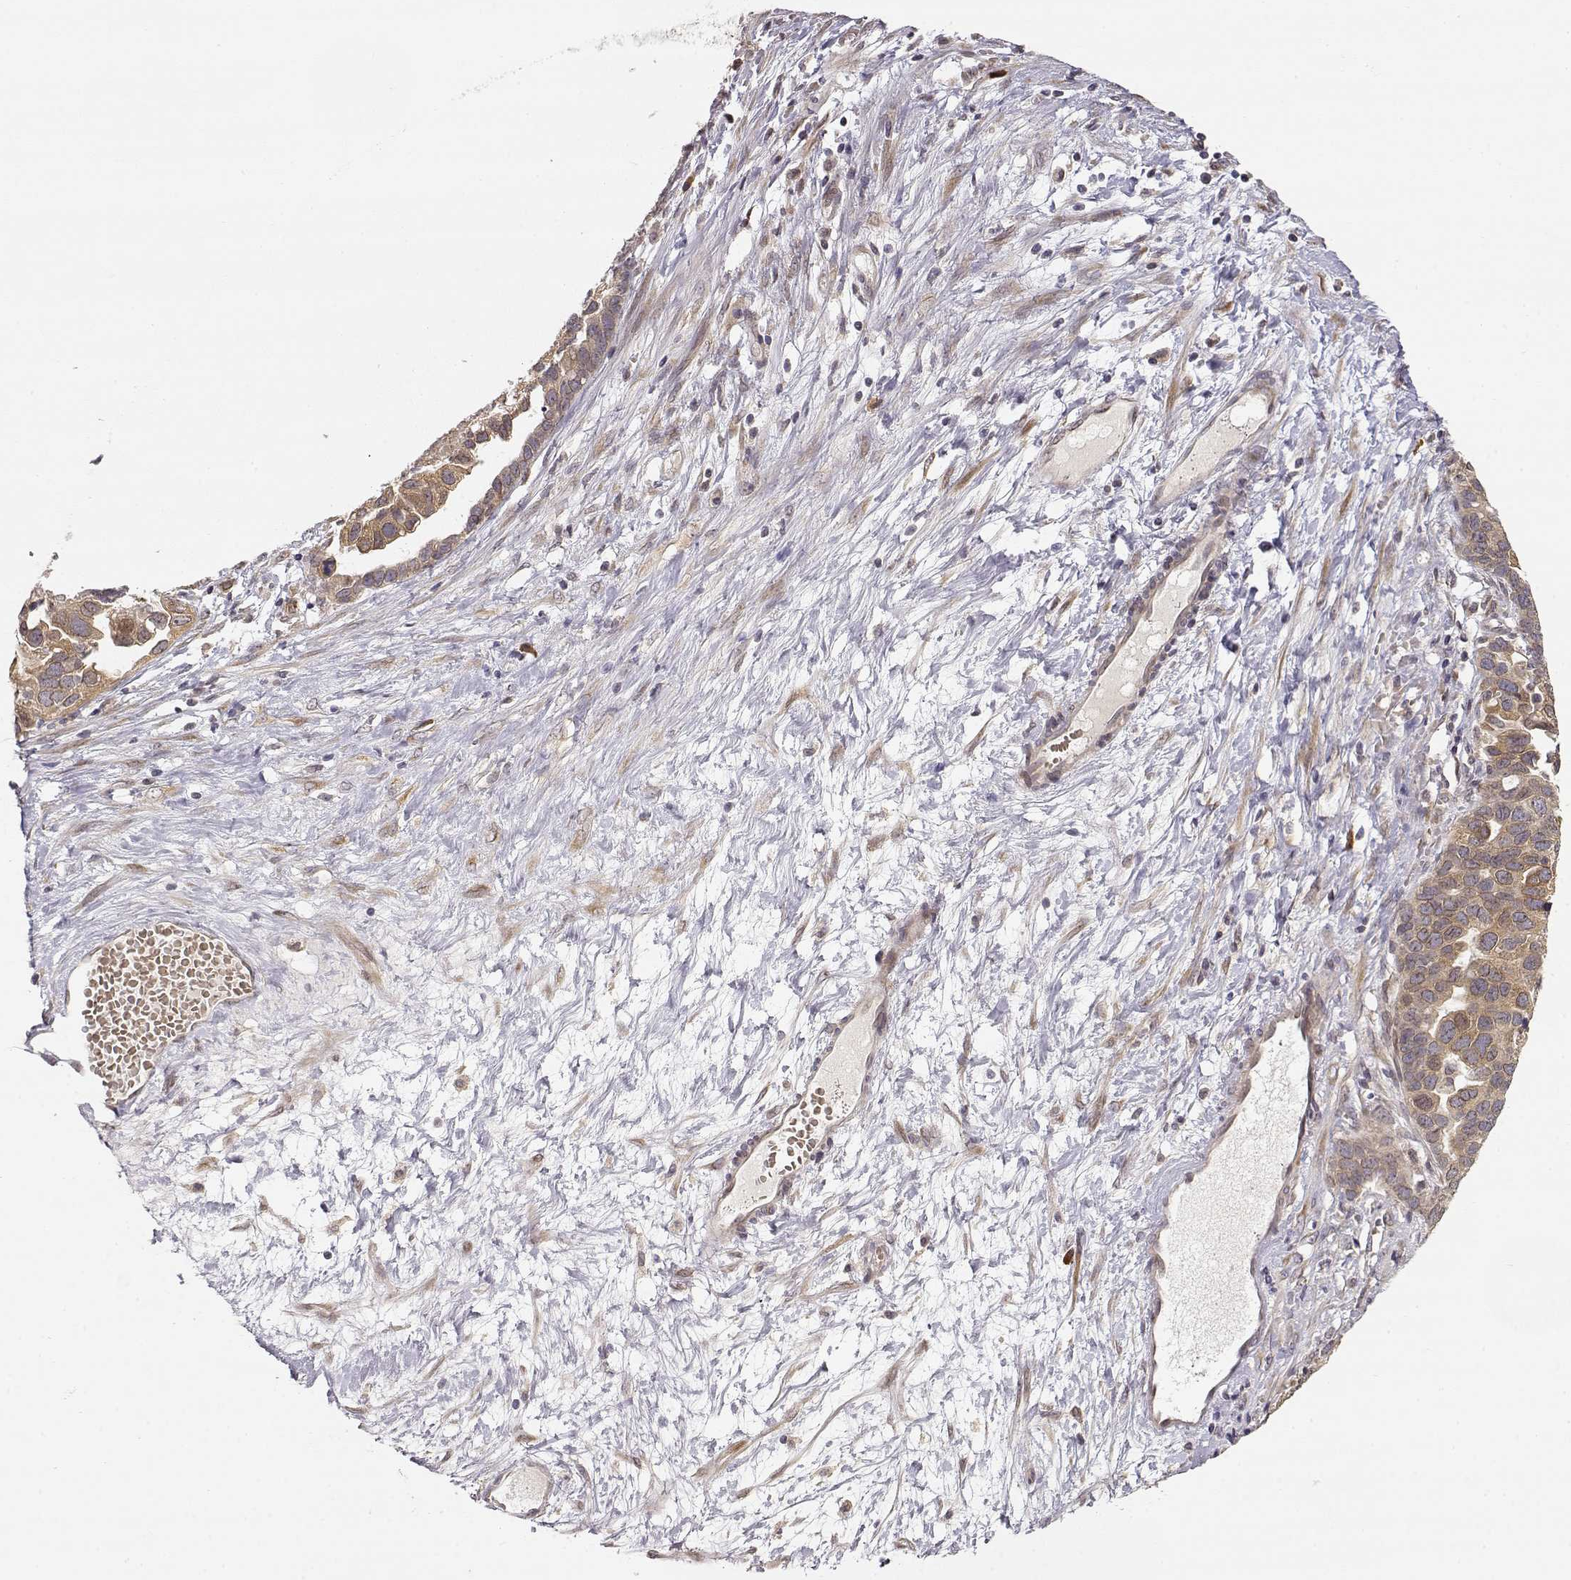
{"staining": {"intensity": "moderate", "quantity": ">75%", "location": "cytoplasmic/membranous"}, "tissue": "ovarian cancer", "cell_type": "Tumor cells", "image_type": "cancer", "snomed": [{"axis": "morphology", "description": "Cystadenocarcinoma, serous, NOS"}, {"axis": "topography", "description": "Ovary"}], "caption": "Ovarian serous cystadenocarcinoma tissue shows moderate cytoplasmic/membranous positivity in approximately >75% of tumor cells", "gene": "ERGIC2", "patient": {"sex": "female", "age": 54}}